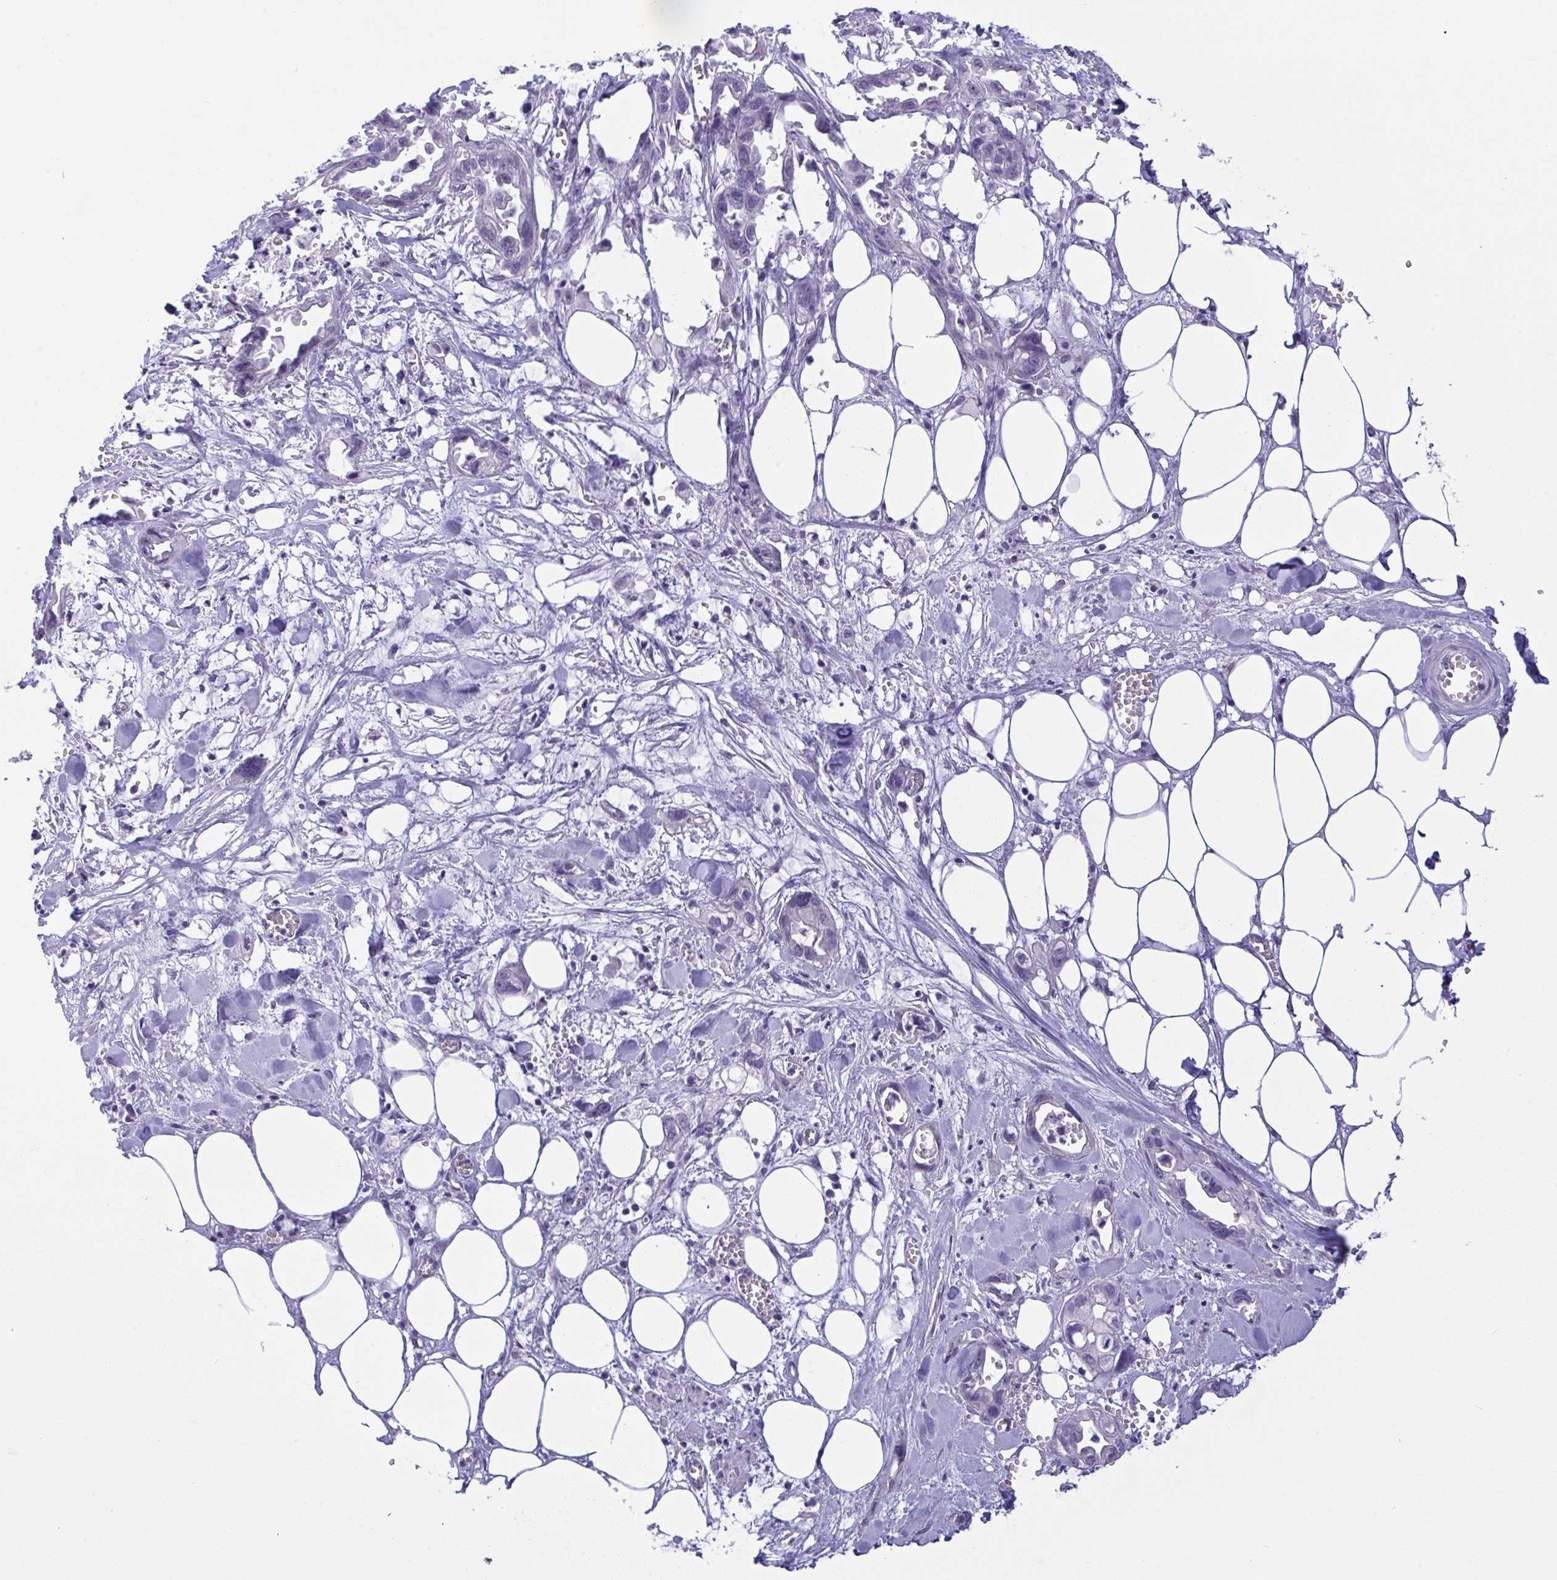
{"staining": {"intensity": "negative", "quantity": "none", "location": "none"}, "tissue": "pancreatic cancer", "cell_type": "Tumor cells", "image_type": "cancer", "snomed": [{"axis": "morphology", "description": "Adenocarcinoma, NOS"}, {"axis": "topography", "description": "Pancreas"}], "caption": "Immunohistochemical staining of human pancreatic cancer displays no significant staining in tumor cells. (IHC, brightfield microscopy, high magnification).", "gene": "YBX2", "patient": {"sex": "female", "age": 73}}